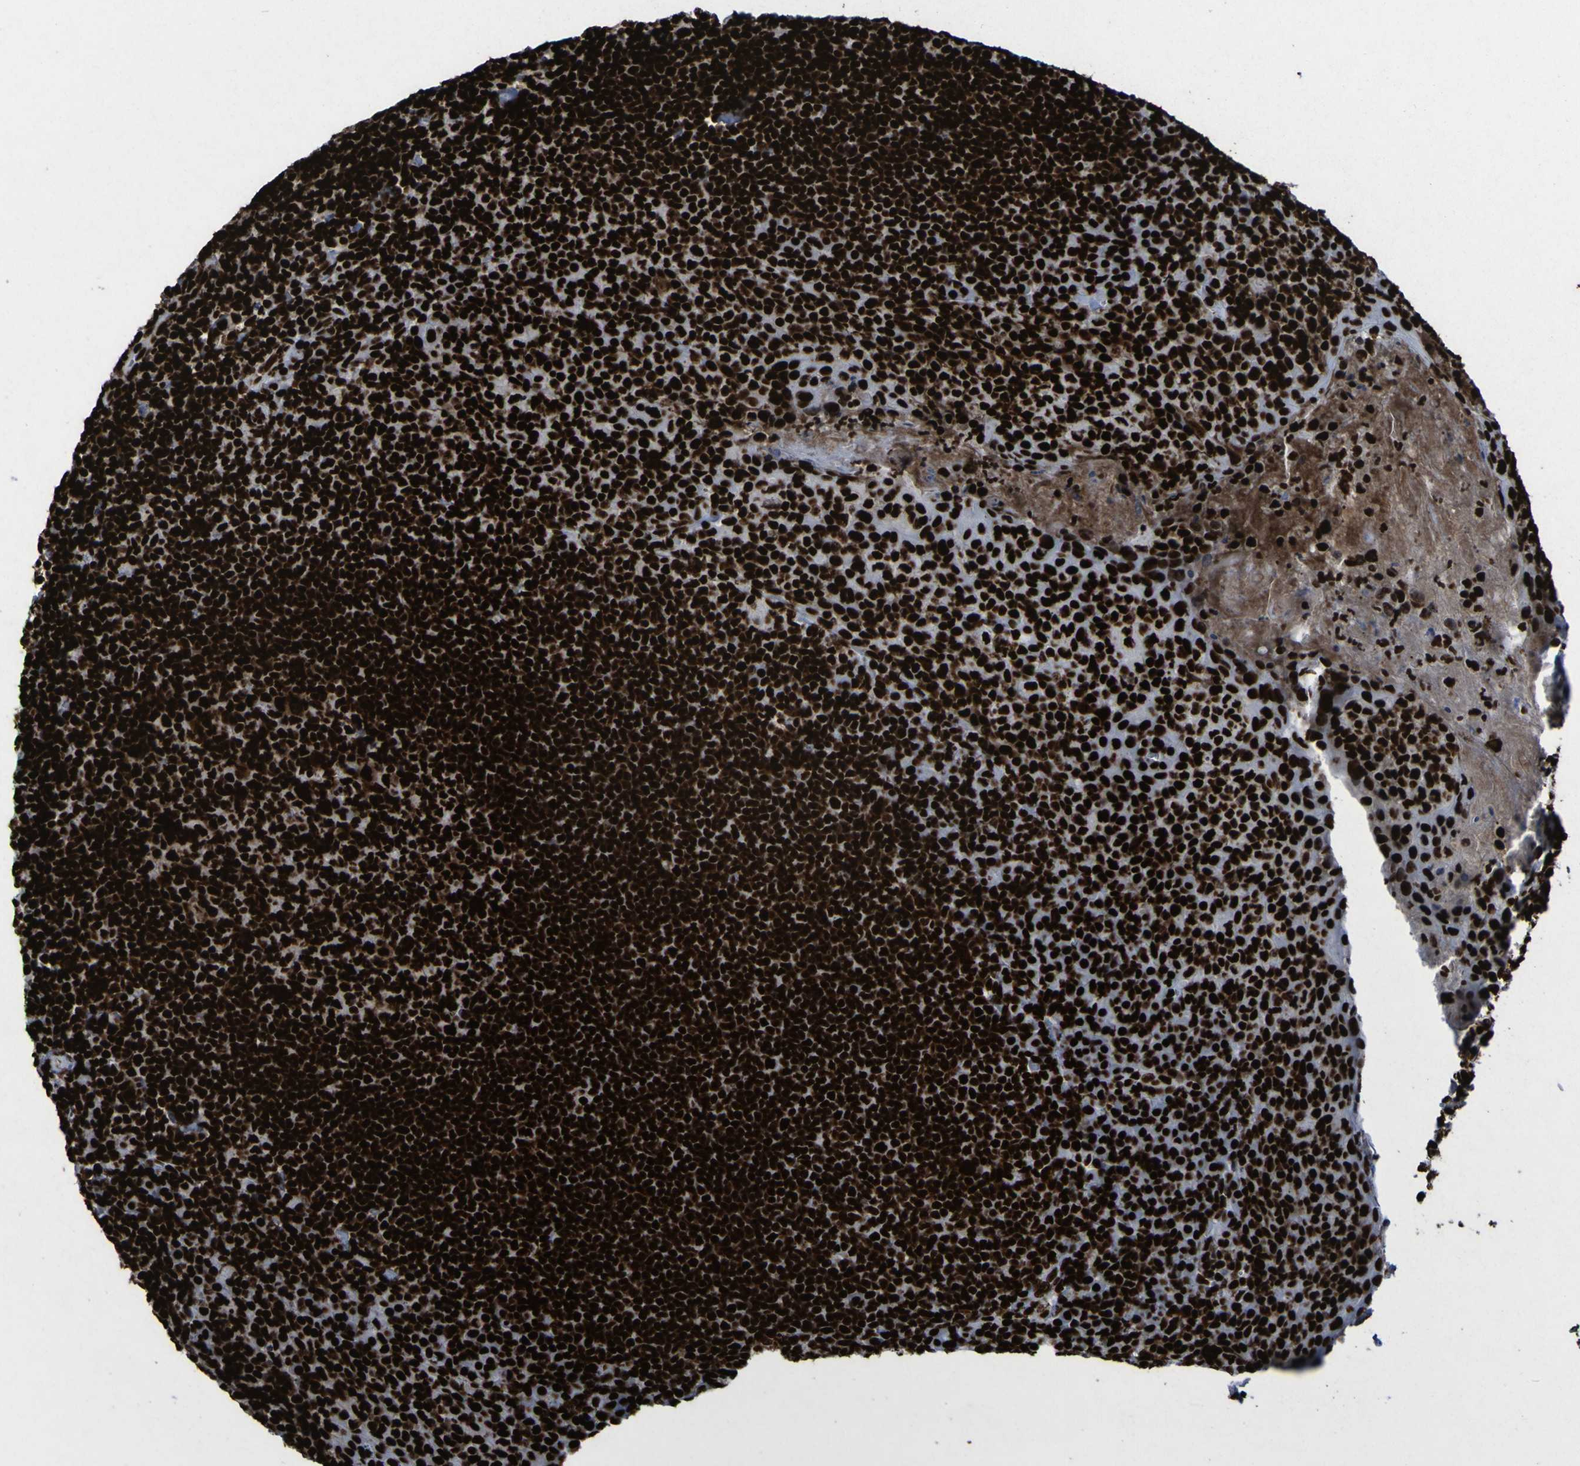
{"staining": {"intensity": "strong", "quantity": ">75%", "location": "nuclear"}, "tissue": "tonsil", "cell_type": "Germinal center cells", "image_type": "normal", "snomed": [{"axis": "morphology", "description": "Normal tissue, NOS"}, {"axis": "topography", "description": "Tonsil"}], "caption": "DAB immunohistochemical staining of benign human tonsil demonstrates strong nuclear protein positivity in approximately >75% of germinal center cells. Immunohistochemistry stains the protein of interest in brown and the nuclei are stained blue.", "gene": "NPM1", "patient": {"sex": "male", "age": 17}}